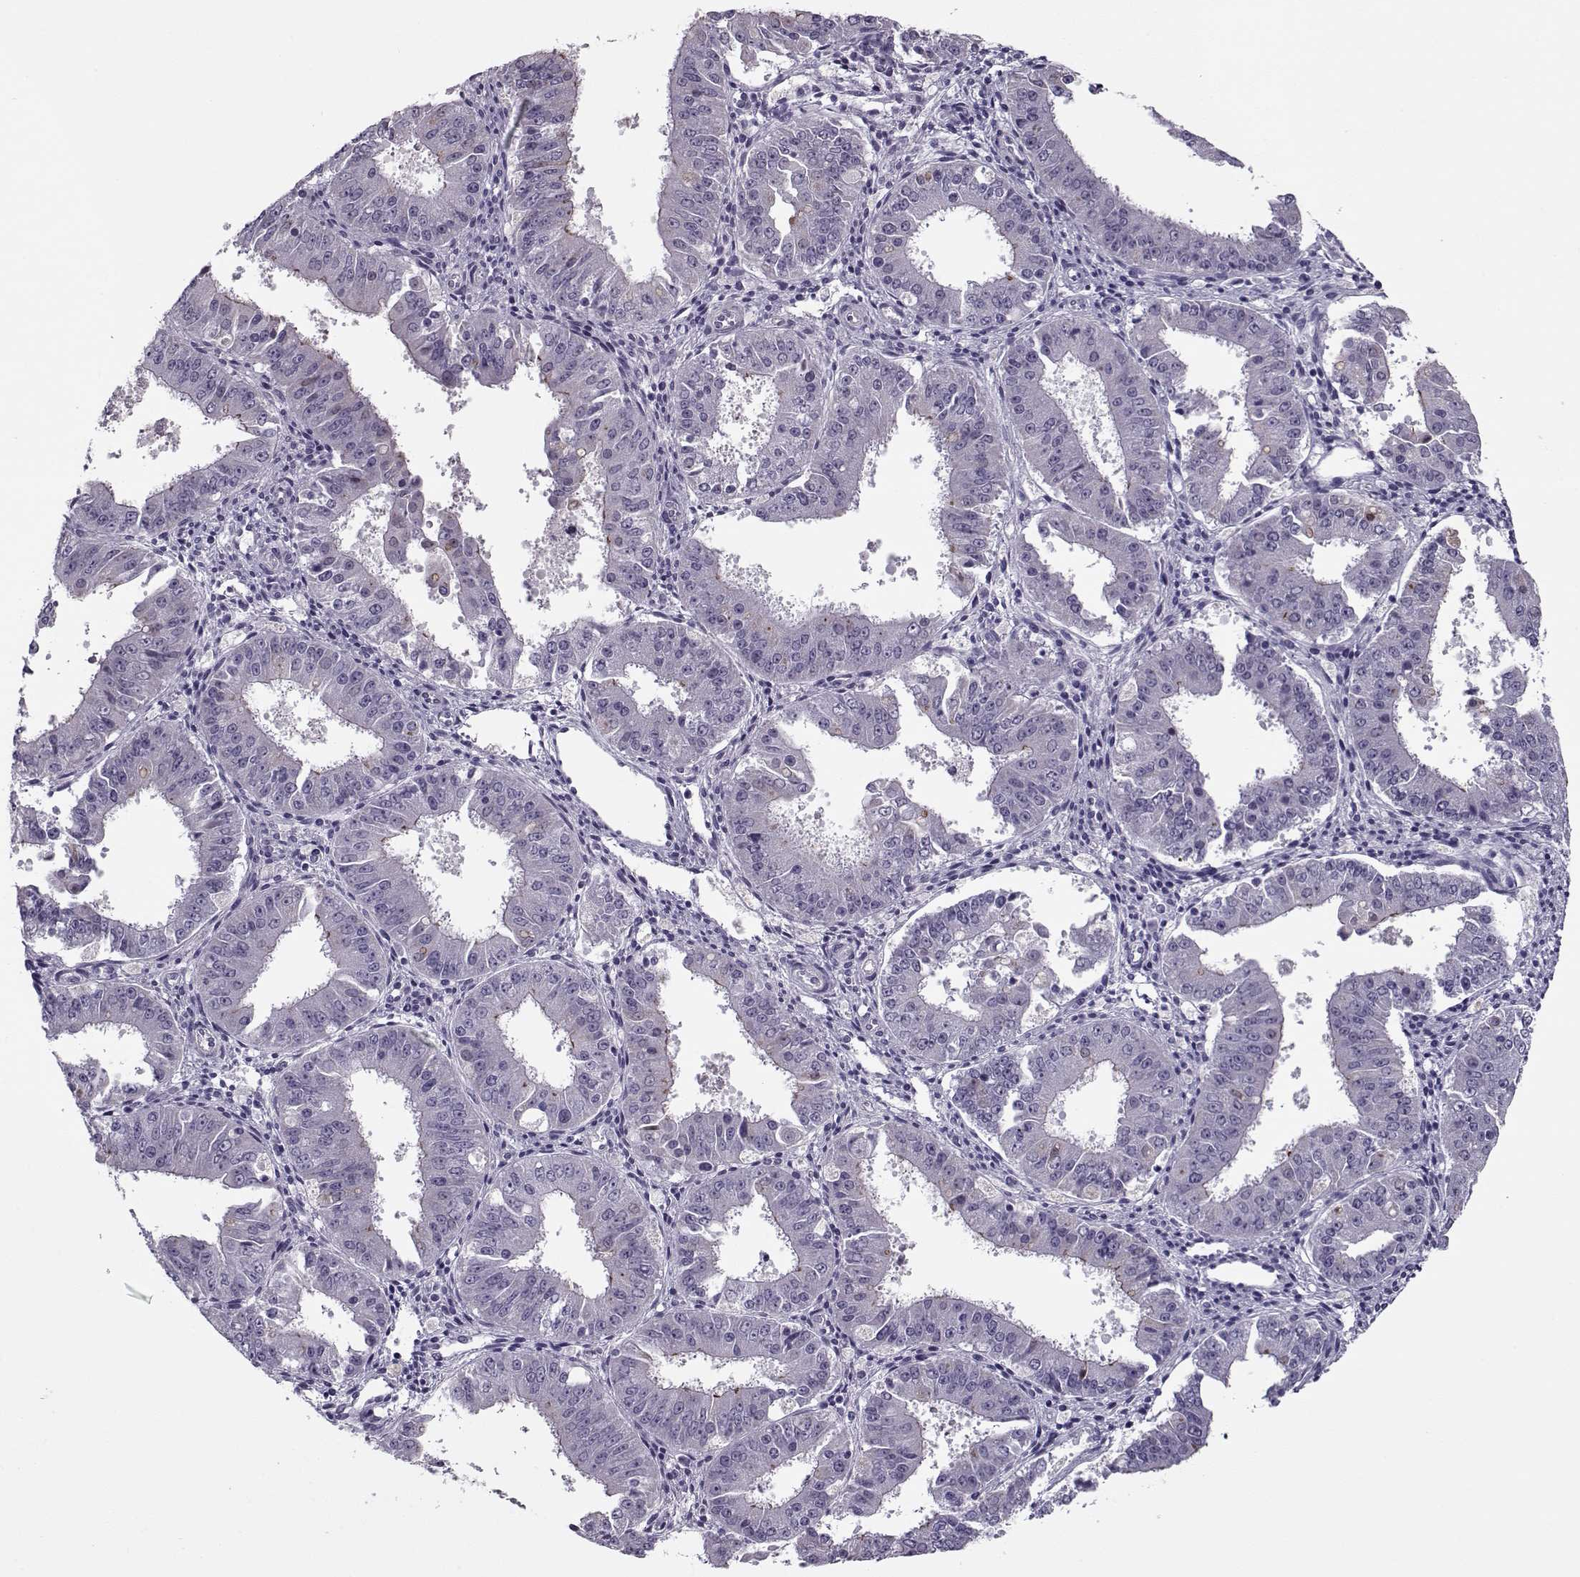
{"staining": {"intensity": "negative", "quantity": "none", "location": "none"}, "tissue": "ovarian cancer", "cell_type": "Tumor cells", "image_type": "cancer", "snomed": [{"axis": "morphology", "description": "Carcinoma, endometroid"}, {"axis": "topography", "description": "Ovary"}], "caption": "This histopathology image is of ovarian endometroid carcinoma stained with immunohistochemistry to label a protein in brown with the nuclei are counter-stained blue. There is no staining in tumor cells. (Stains: DAB (3,3'-diaminobenzidine) immunohistochemistry with hematoxylin counter stain, Microscopy: brightfield microscopy at high magnification).", "gene": "CIBAR1", "patient": {"sex": "female", "age": 42}}